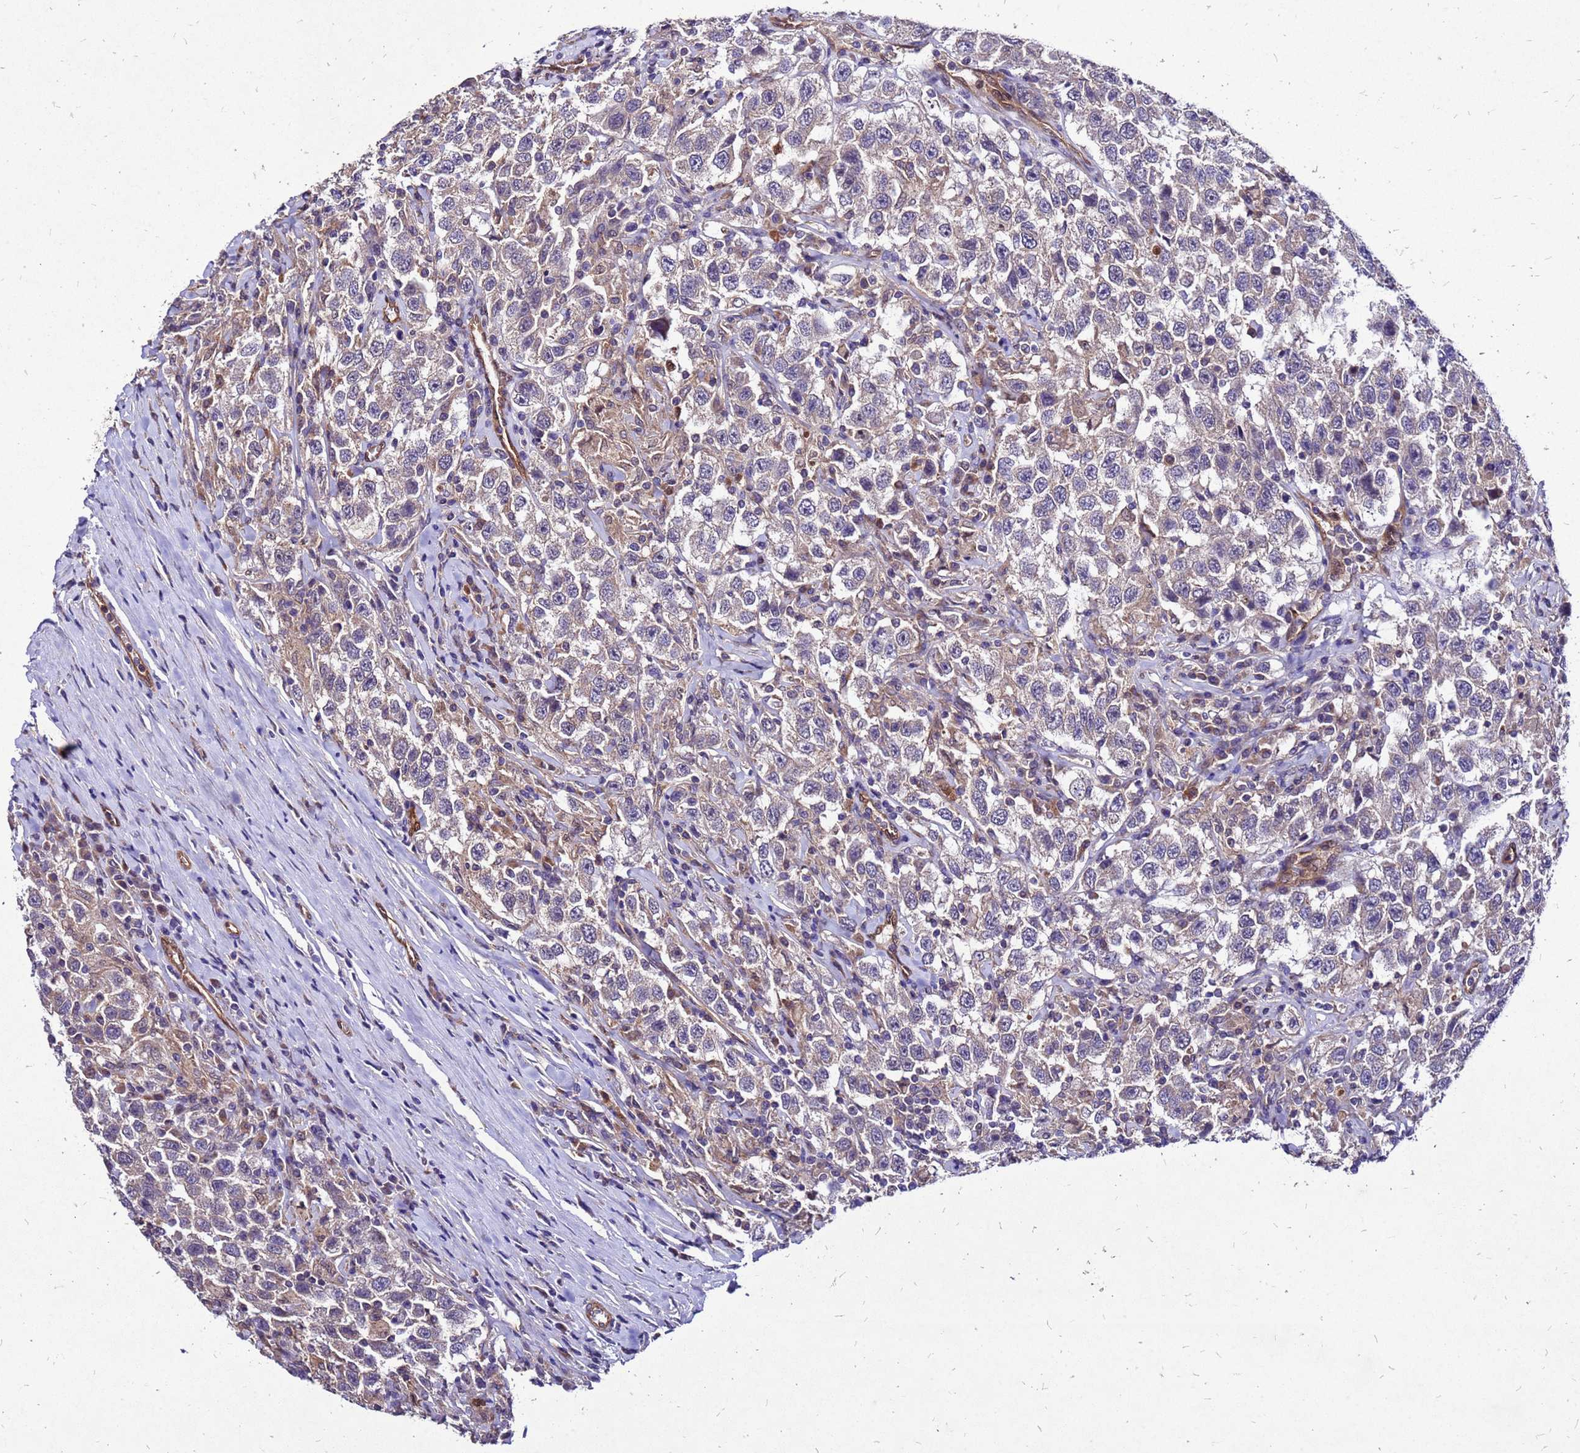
{"staining": {"intensity": "weak", "quantity": "25%-75%", "location": "cytoplasmic/membranous"}, "tissue": "testis cancer", "cell_type": "Tumor cells", "image_type": "cancer", "snomed": [{"axis": "morphology", "description": "Seminoma, NOS"}, {"axis": "topography", "description": "Testis"}], "caption": "Testis cancer stained with a protein marker demonstrates weak staining in tumor cells.", "gene": "DUSP23", "patient": {"sex": "male", "age": 41}}